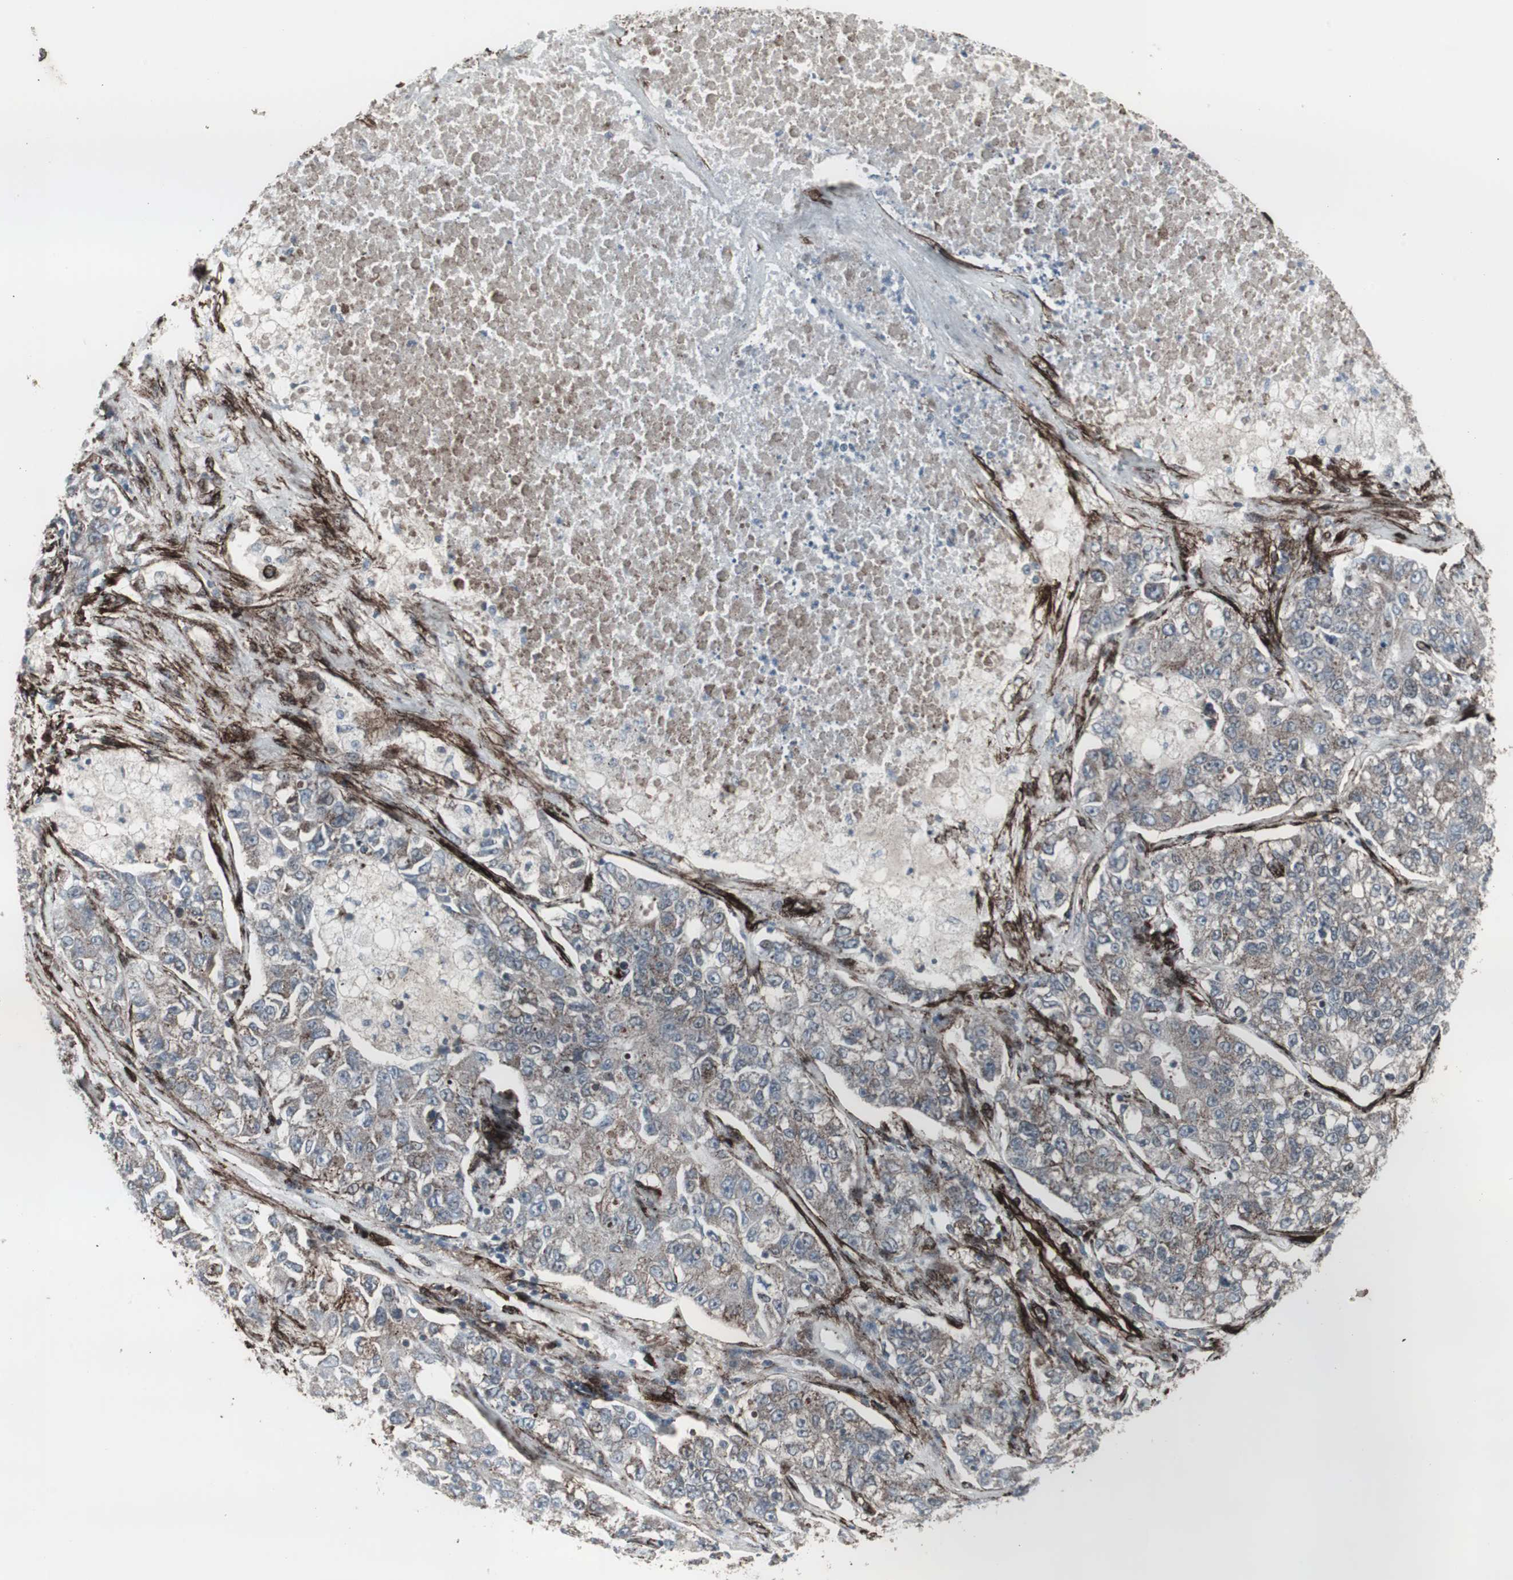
{"staining": {"intensity": "weak", "quantity": "25%-75%", "location": "cytoplasmic/membranous"}, "tissue": "lung cancer", "cell_type": "Tumor cells", "image_type": "cancer", "snomed": [{"axis": "morphology", "description": "Adenocarcinoma, NOS"}, {"axis": "topography", "description": "Lung"}], "caption": "An IHC photomicrograph of neoplastic tissue is shown. Protein staining in brown shows weak cytoplasmic/membranous positivity in lung adenocarcinoma within tumor cells.", "gene": "PDGFA", "patient": {"sex": "male", "age": 49}}